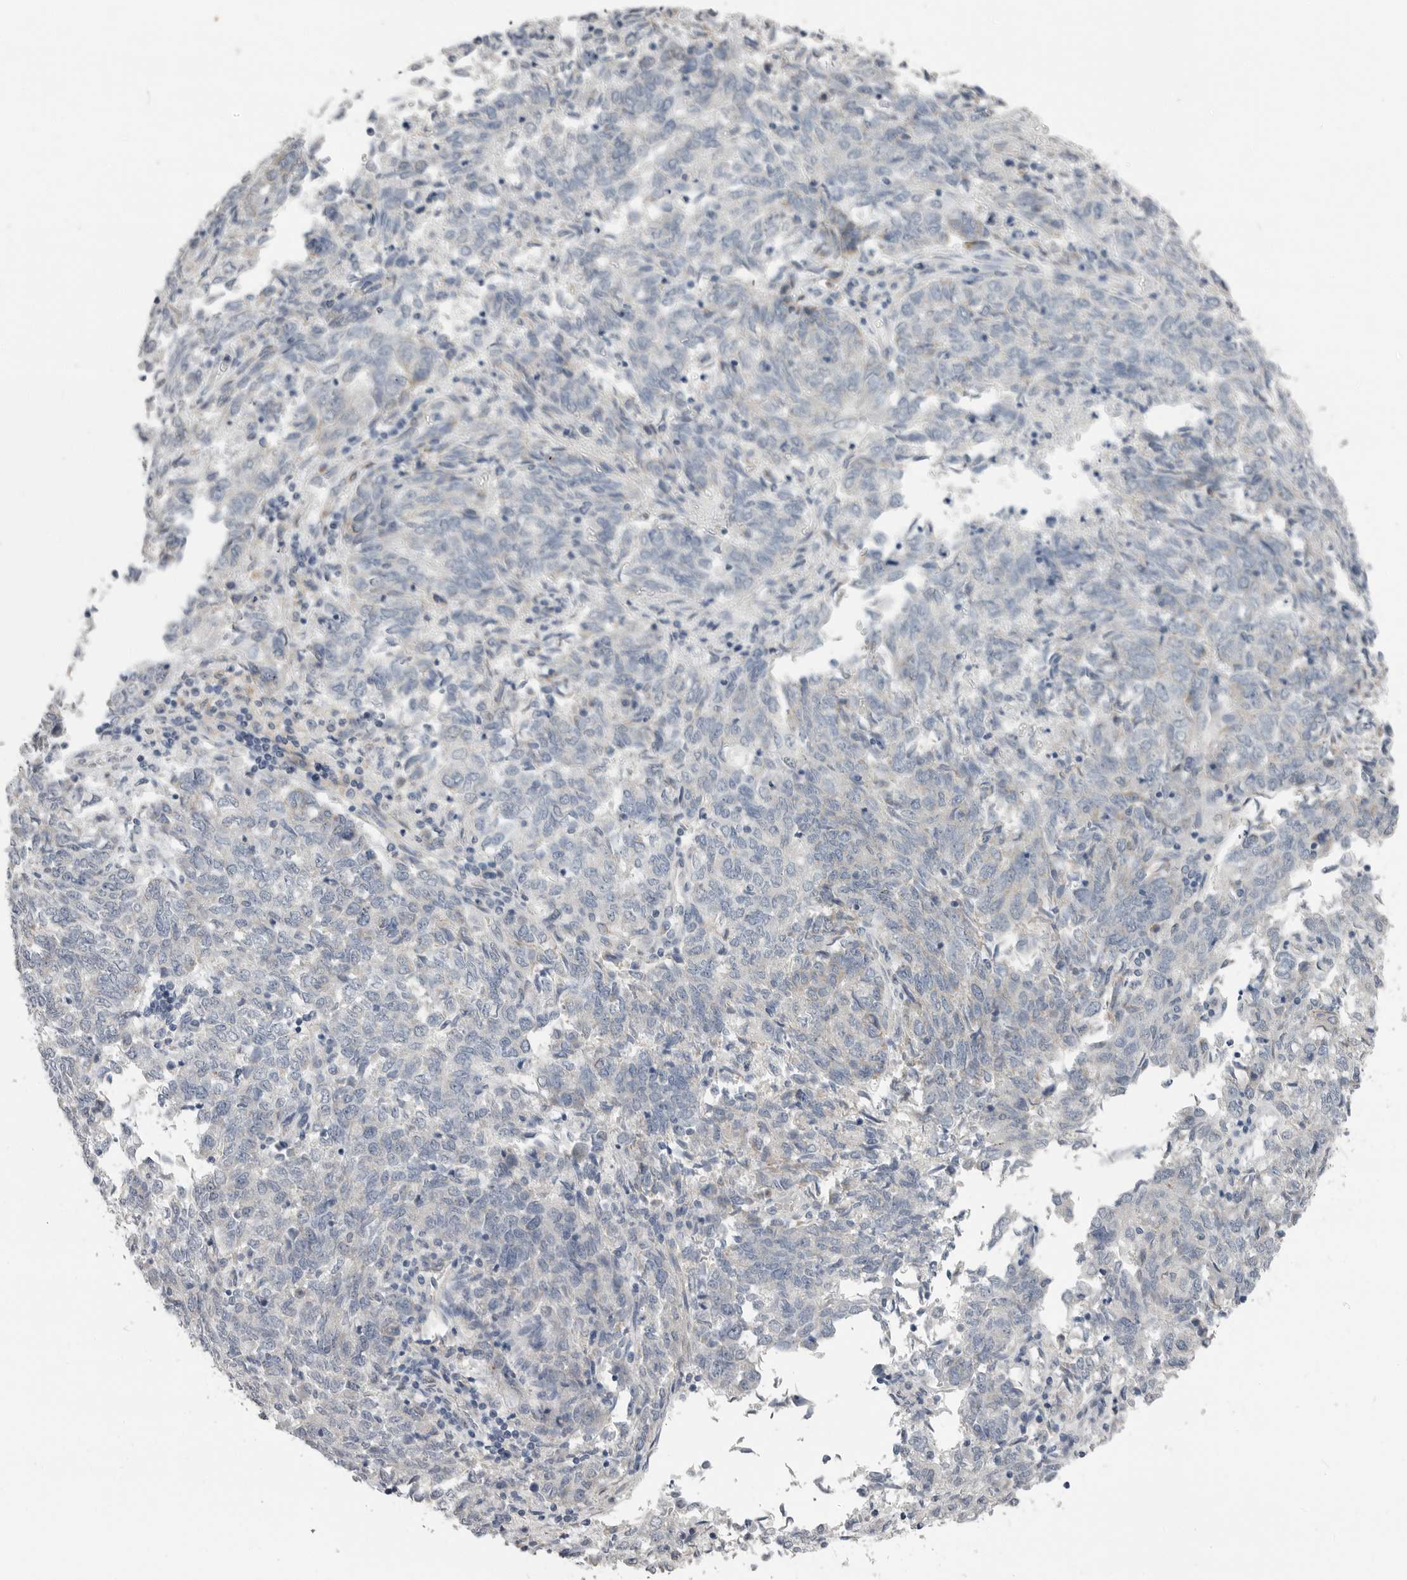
{"staining": {"intensity": "negative", "quantity": "none", "location": "none"}, "tissue": "endometrial cancer", "cell_type": "Tumor cells", "image_type": "cancer", "snomed": [{"axis": "morphology", "description": "Adenocarcinoma, NOS"}, {"axis": "topography", "description": "Endometrium"}], "caption": "DAB immunohistochemical staining of human endometrial cancer (adenocarcinoma) demonstrates no significant expression in tumor cells.", "gene": "PLN", "patient": {"sex": "female", "age": 80}}